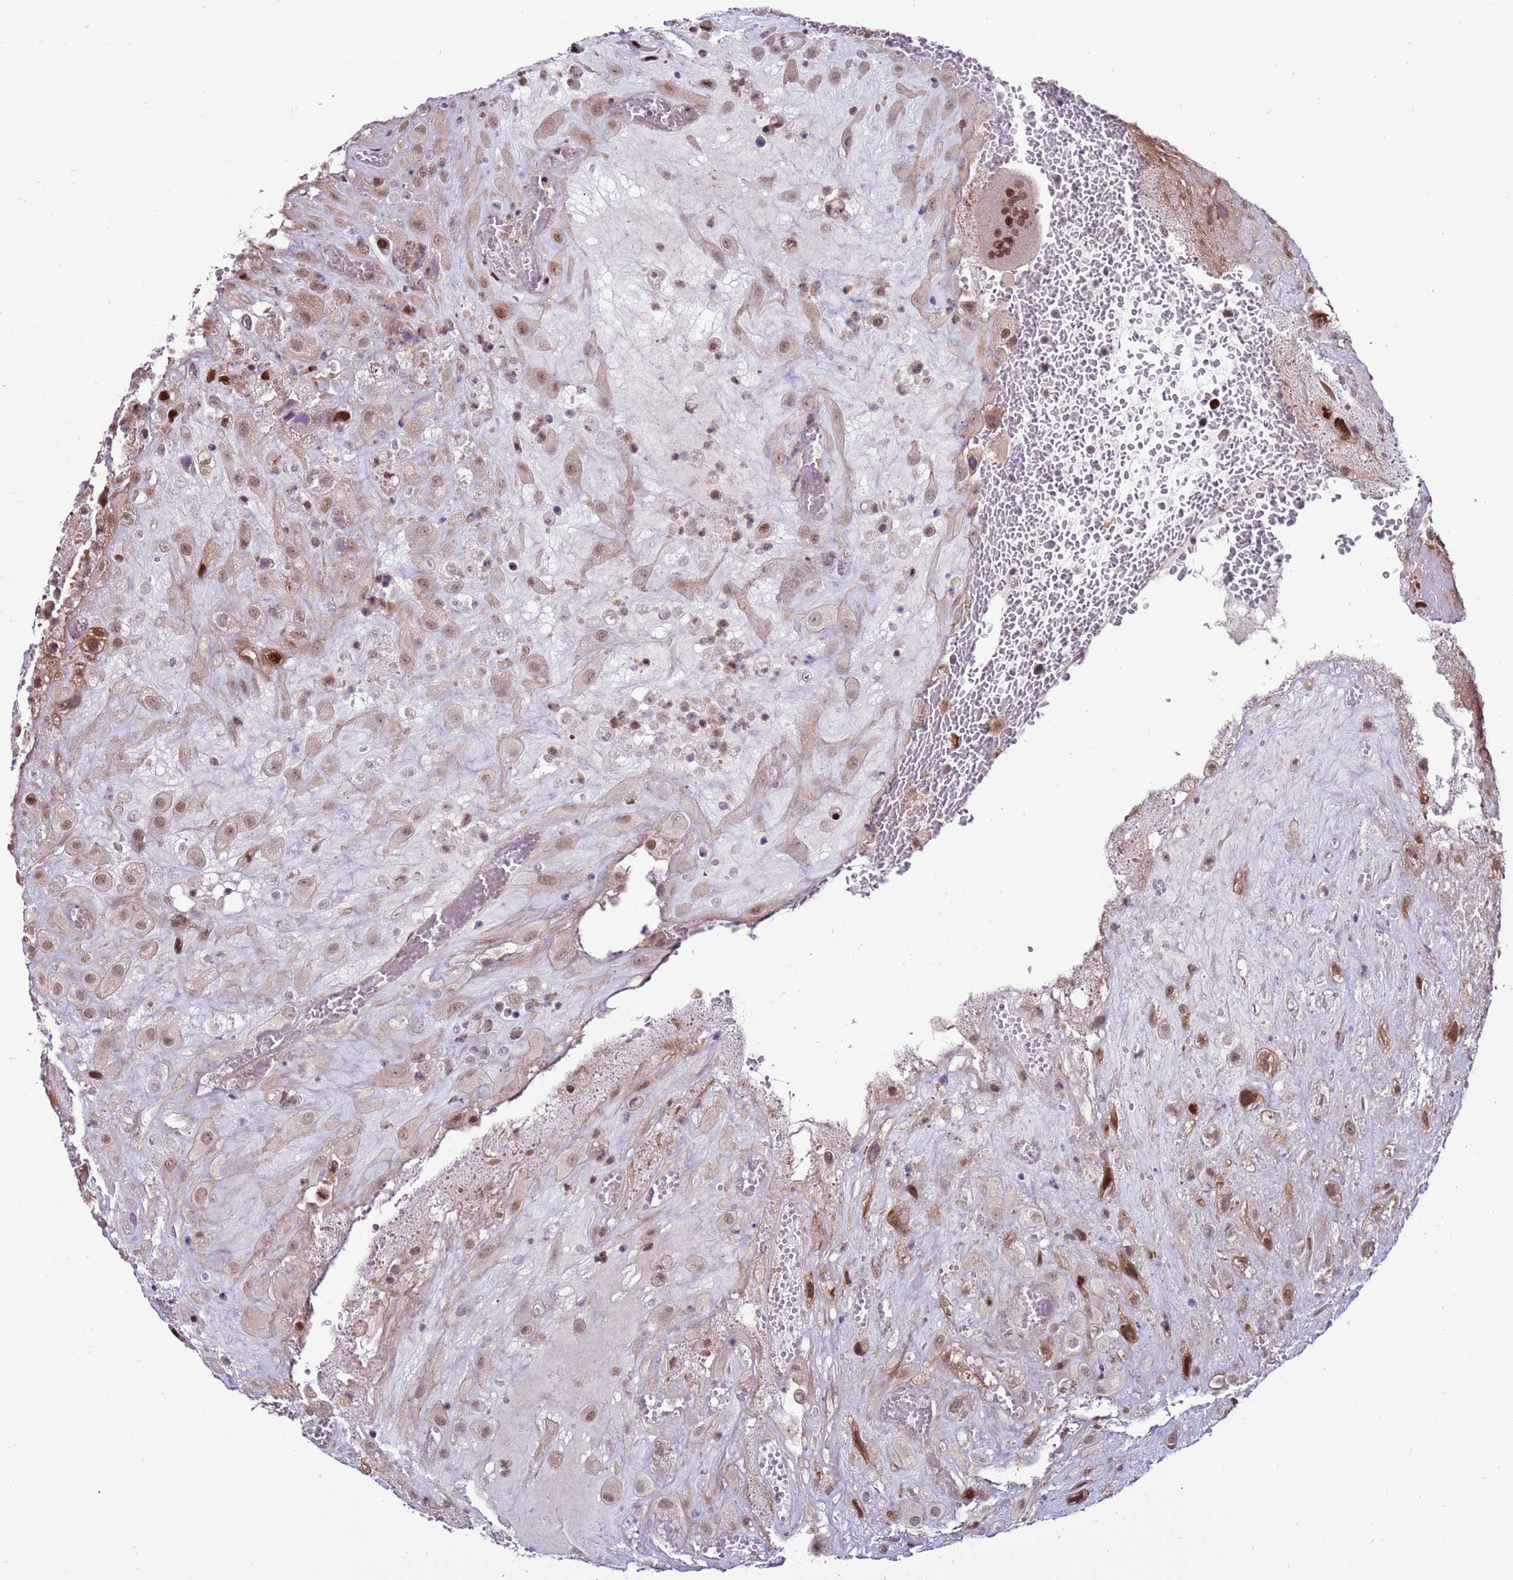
{"staining": {"intensity": "weak", "quantity": ">75%", "location": "nuclear"}, "tissue": "placenta", "cell_type": "Decidual cells", "image_type": "normal", "snomed": [{"axis": "morphology", "description": "Normal tissue, NOS"}, {"axis": "topography", "description": "Placenta"}], "caption": "High-power microscopy captured an immunohistochemistry photomicrograph of unremarkable placenta, revealing weak nuclear expression in about >75% of decidual cells.", "gene": "KPNA4", "patient": {"sex": "female", "age": 35}}